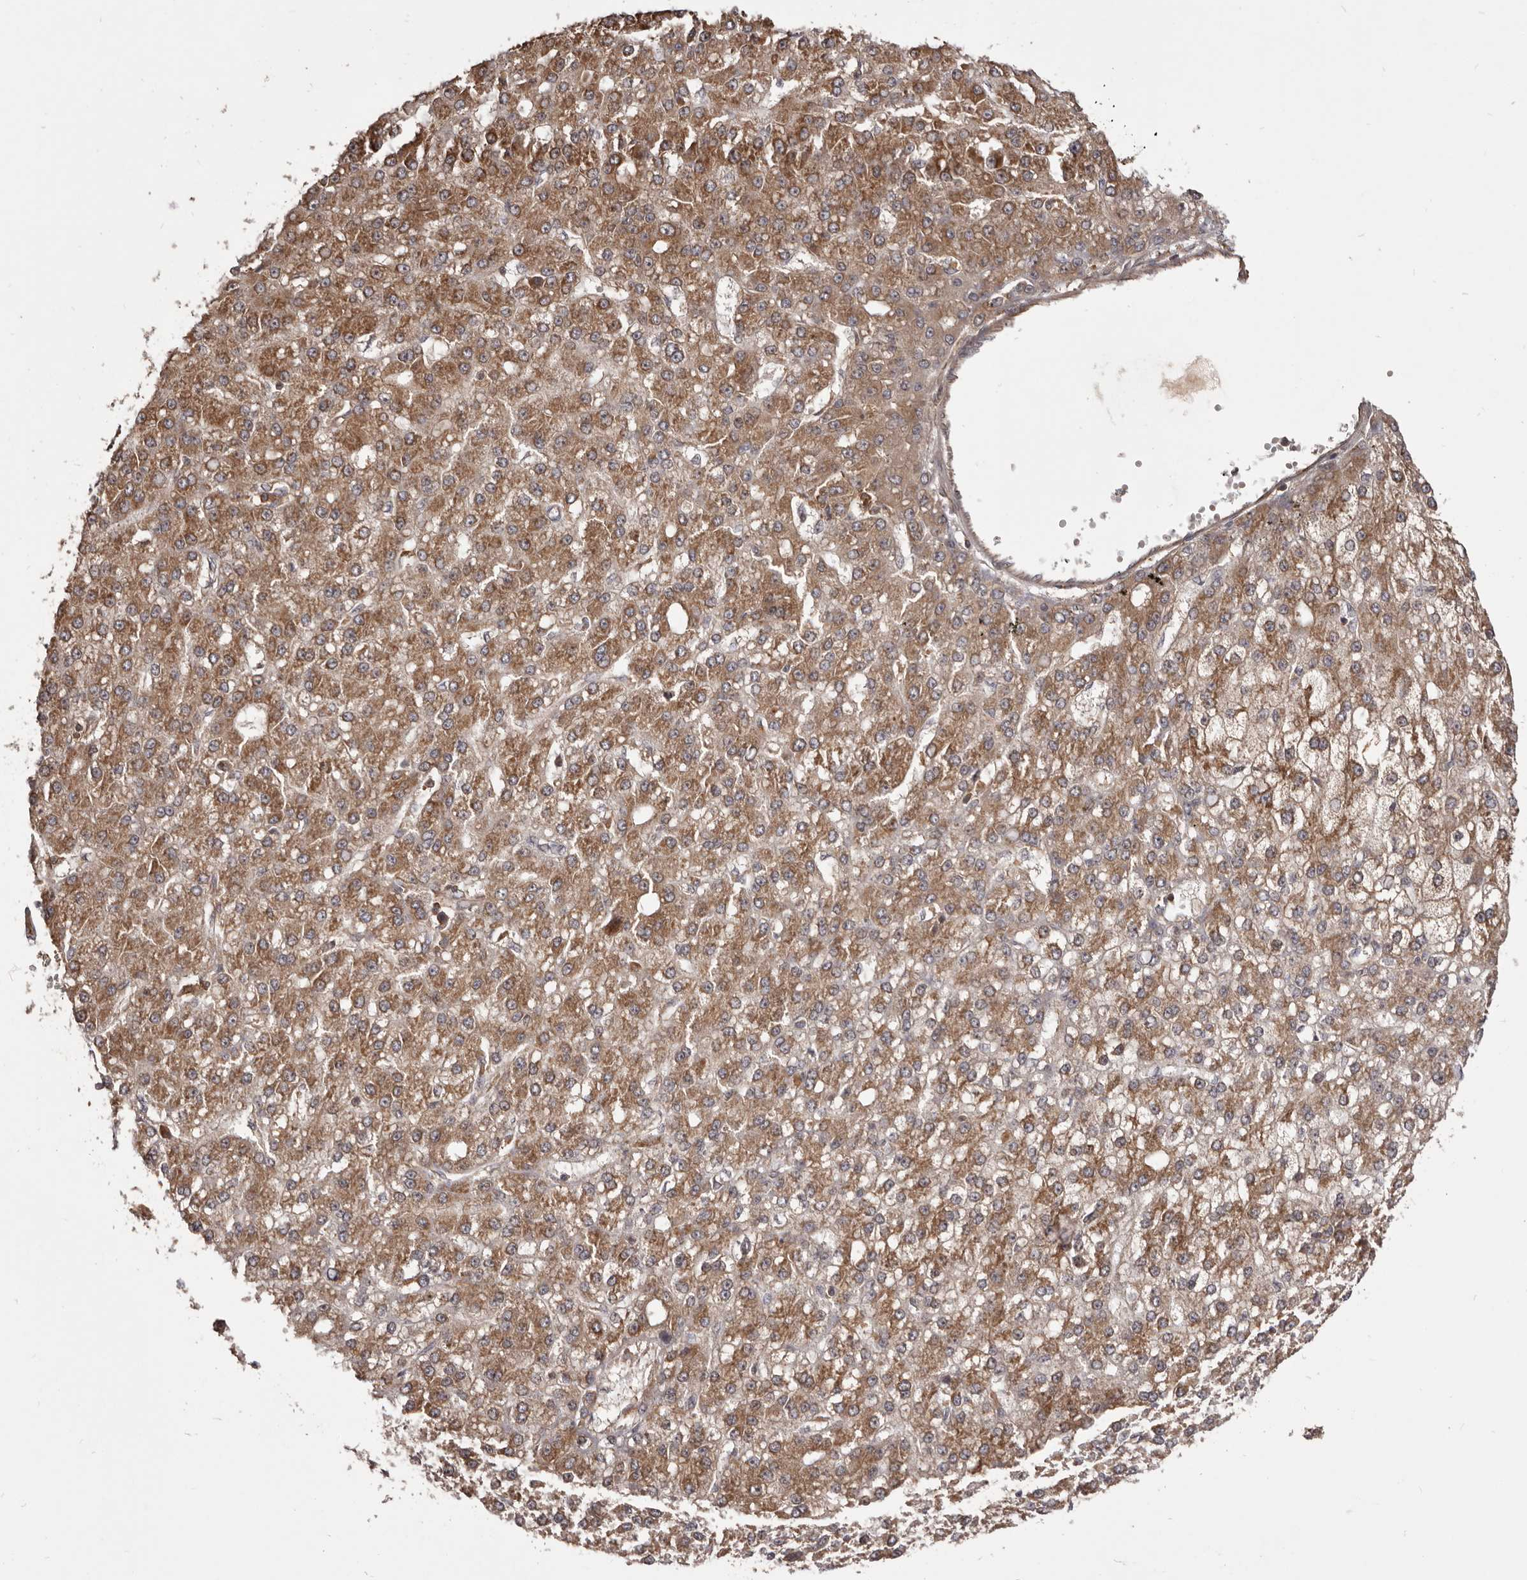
{"staining": {"intensity": "moderate", "quantity": ">75%", "location": "cytoplasmic/membranous"}, "tissue": "liver cancer", "cell_type": "Tumor cells", "image_type": "cancer", "snomed": [{"axis": "morphology", "description": "Carcinoma, Hepatocellular, NOS"}, {"axis": "topography", "description": "Liver"}], "caption": "A medium amount of moderate cytoplasmic/membranous staining is present in about >75% of tumor cells in liver cancer tissue. (DAB (3,3'-diaminobenzidine) IHC with brightfield microscopy, high magnification).", "gene": "HBS1L", "patient": {"sex": "male", "age": 67}}